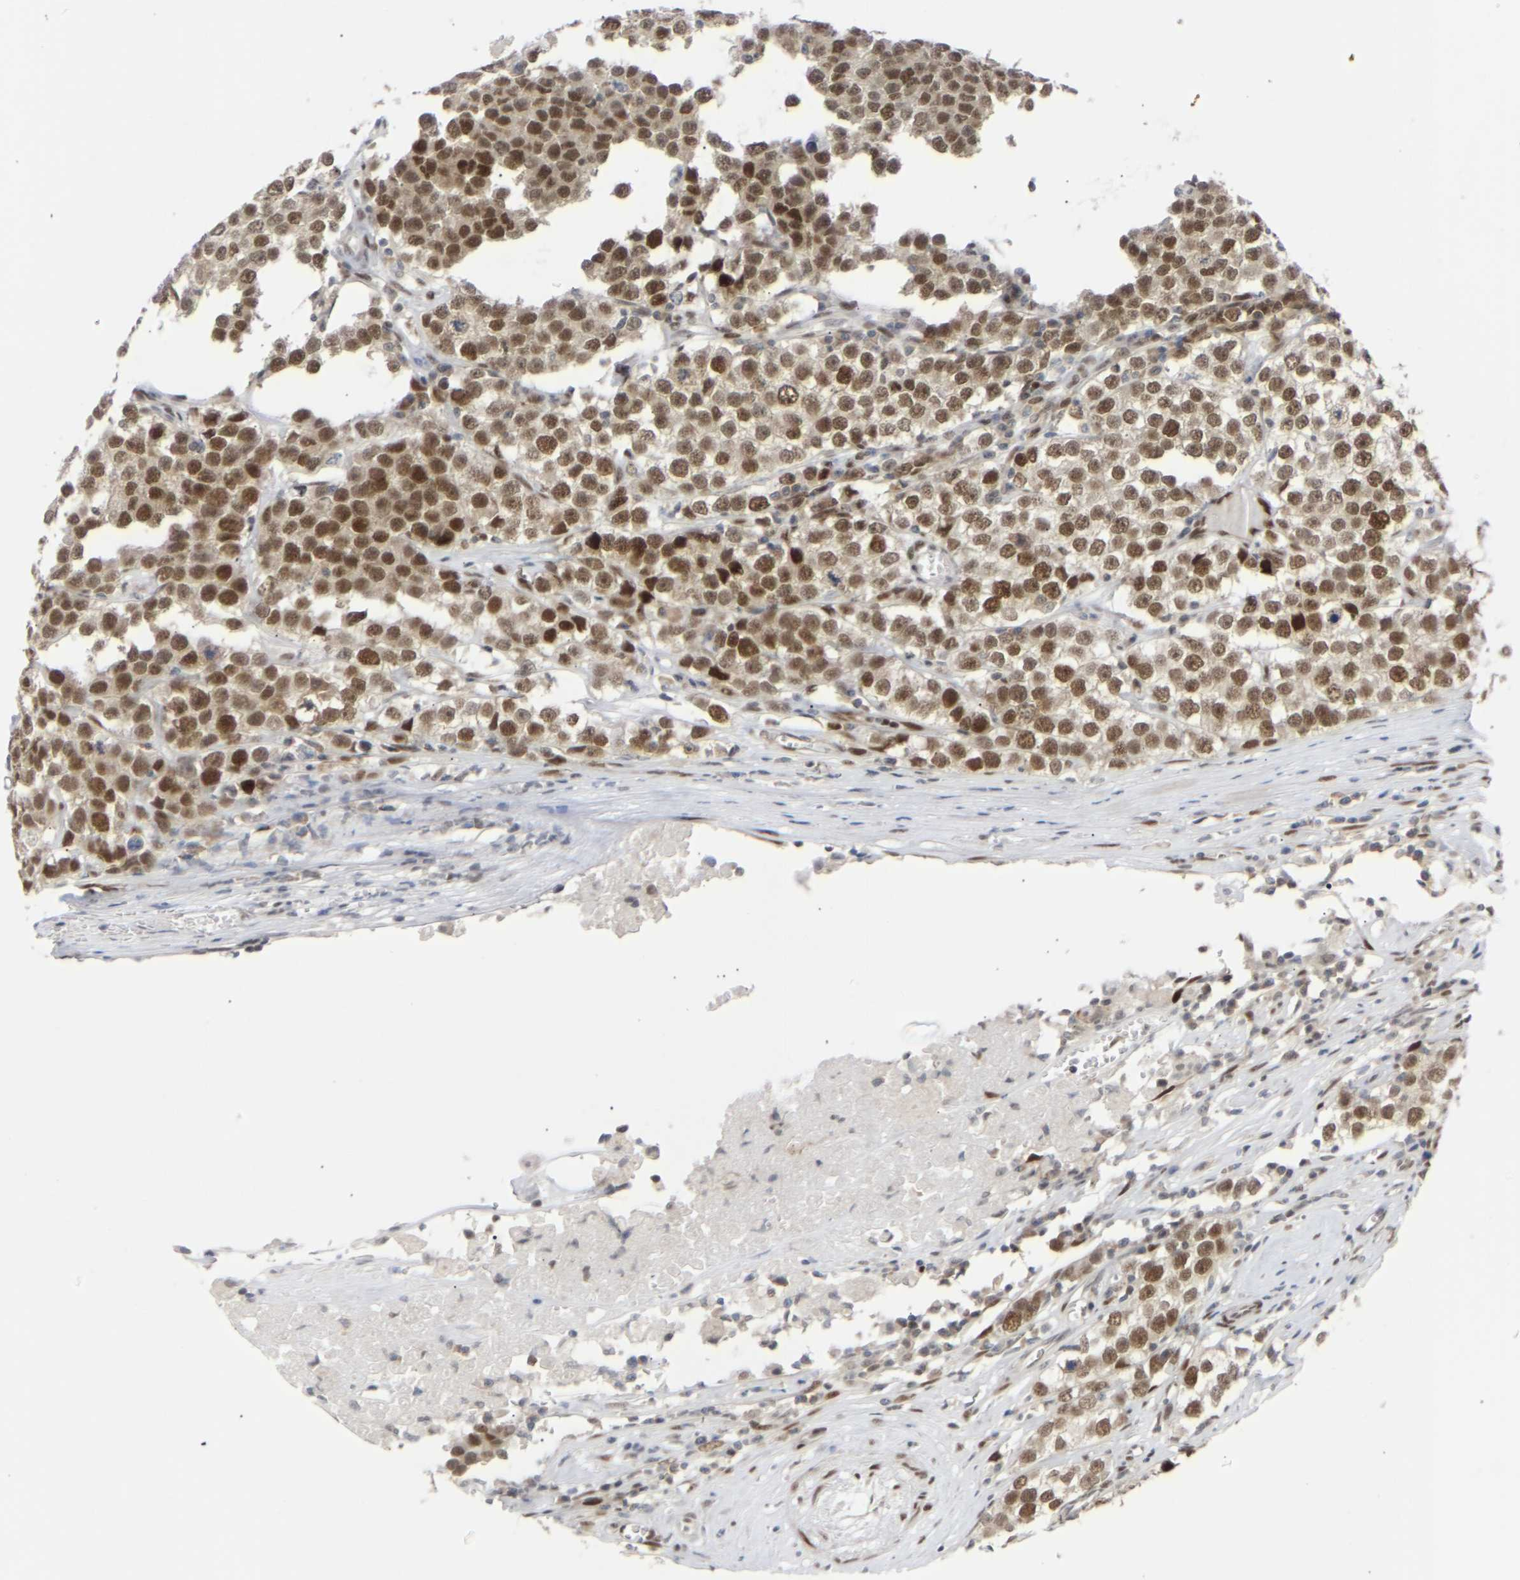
{"staining": {"intensity": "moderate", "quantity": ">75%", "location": "nuclear"}, "tissue": "testis cancer", "cell_type": "Tumor cells", "image_type": "cancer", "snomed": [{"axis": "morphology", "description": "Seminoma, NOS"}, {"axis": "morphology", "description": "Carcinoma, Embryonal, NOS"}, {"axis": "topography", "description": "Testis"}], "caption": "Testis cancer tissue exhibits moderate nuclear staining in approximately >75% of tumor cells, visualized by immunohistochemistry.", "gene": "SSBP2", "patient": {"sex": "male", "age": 52}}